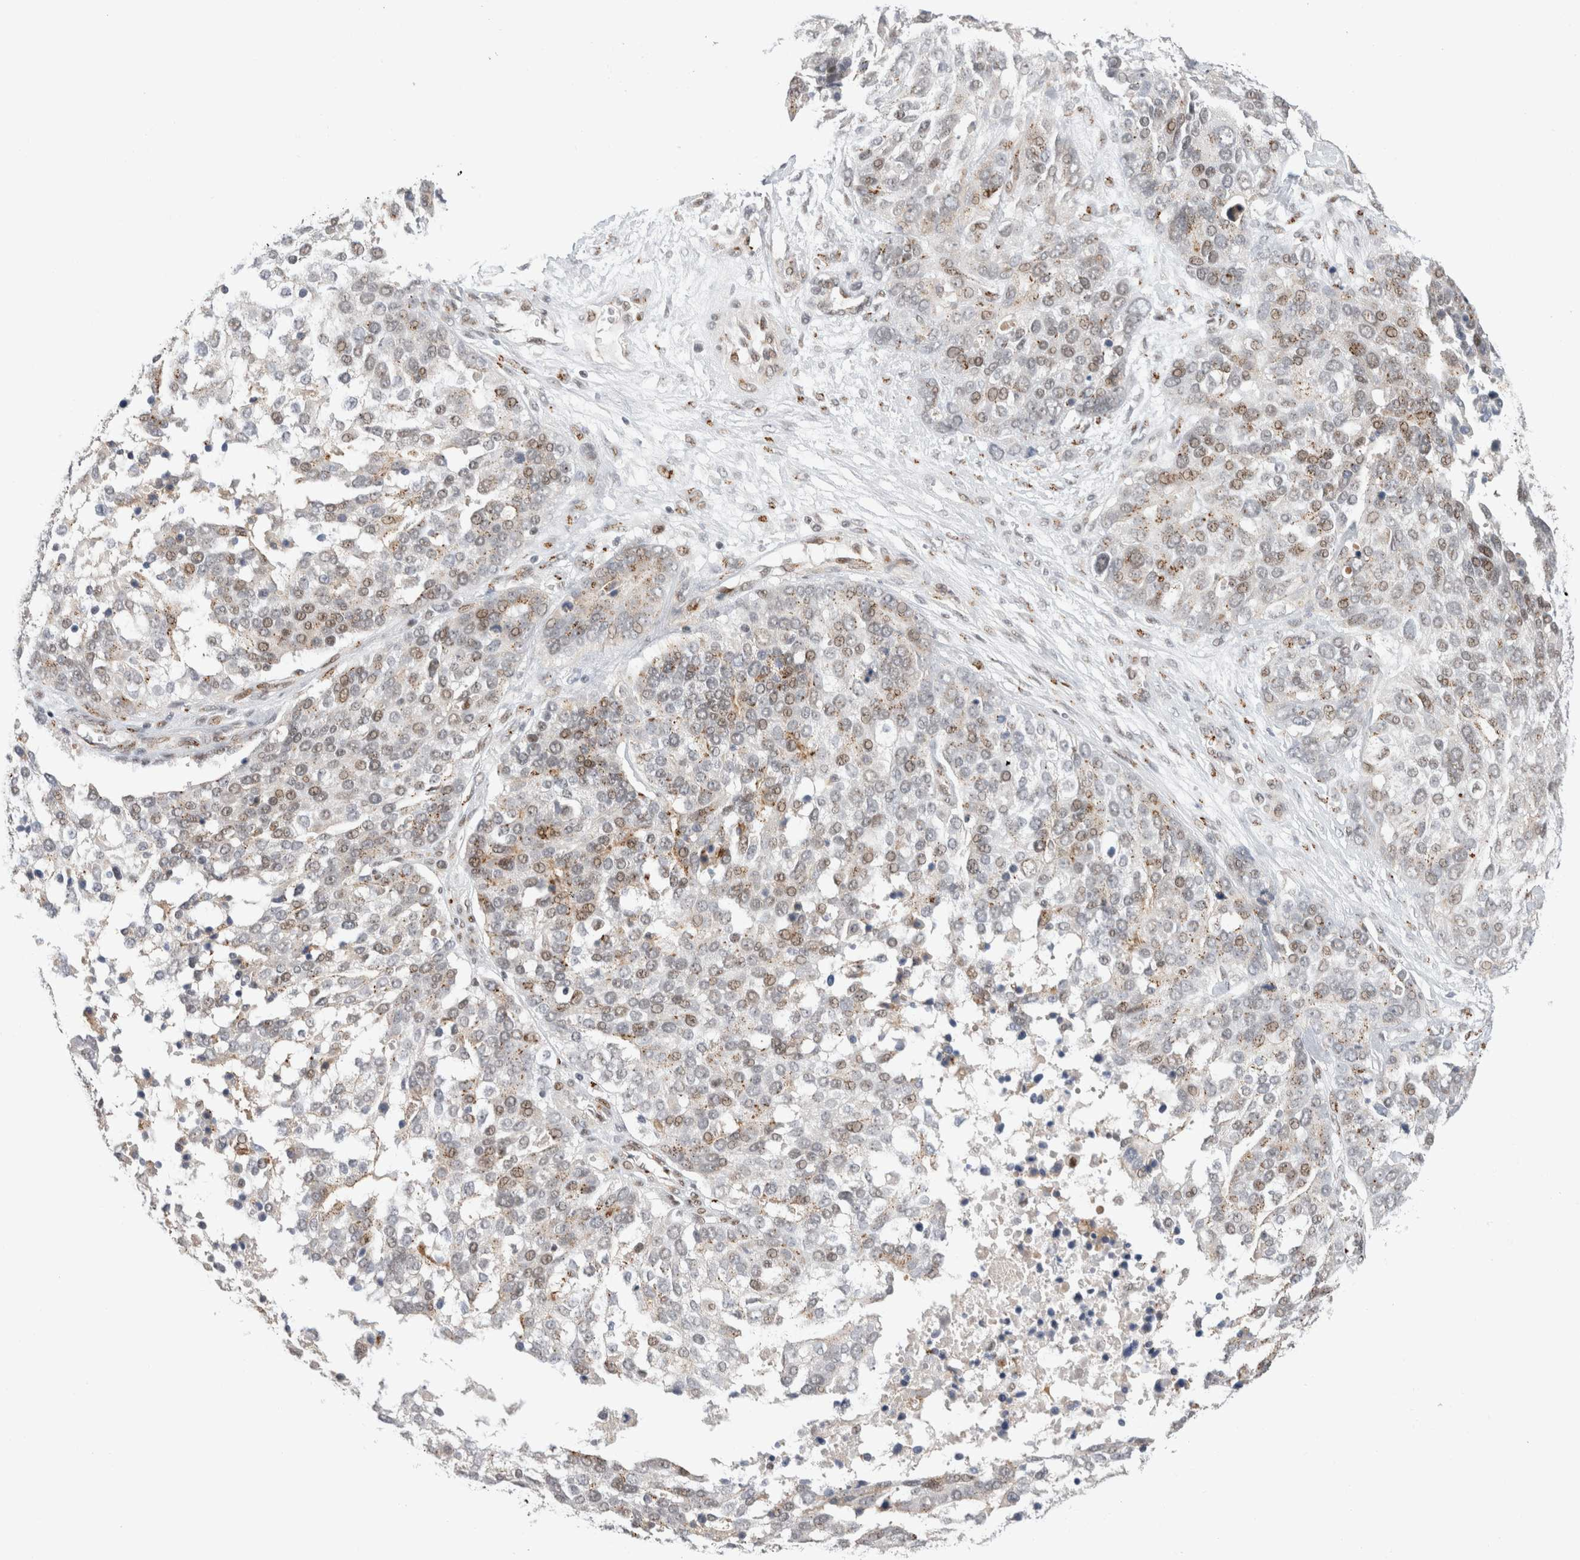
{"staining": {"intensity": "weak", "quantity": "<25%", "location": "cytoplasmic/membranous,nuclear"}, "tissue": "ovarian cancer", "cell_type": "Tumor cells", "image_type": "cancer", "snomed": [{"axis": "morphology", "description": "Cystadenocarcinoma, serous, NOS"}, {"axis": "topography", "description": "Ovary"}], "caption": "Ovarian cancer stained for a protein using immunohistochemistry (IHC) demonstrates no positivity tumor cells.", "gene": "VPS28", "patient": {"sex": "female", "age": 44}}